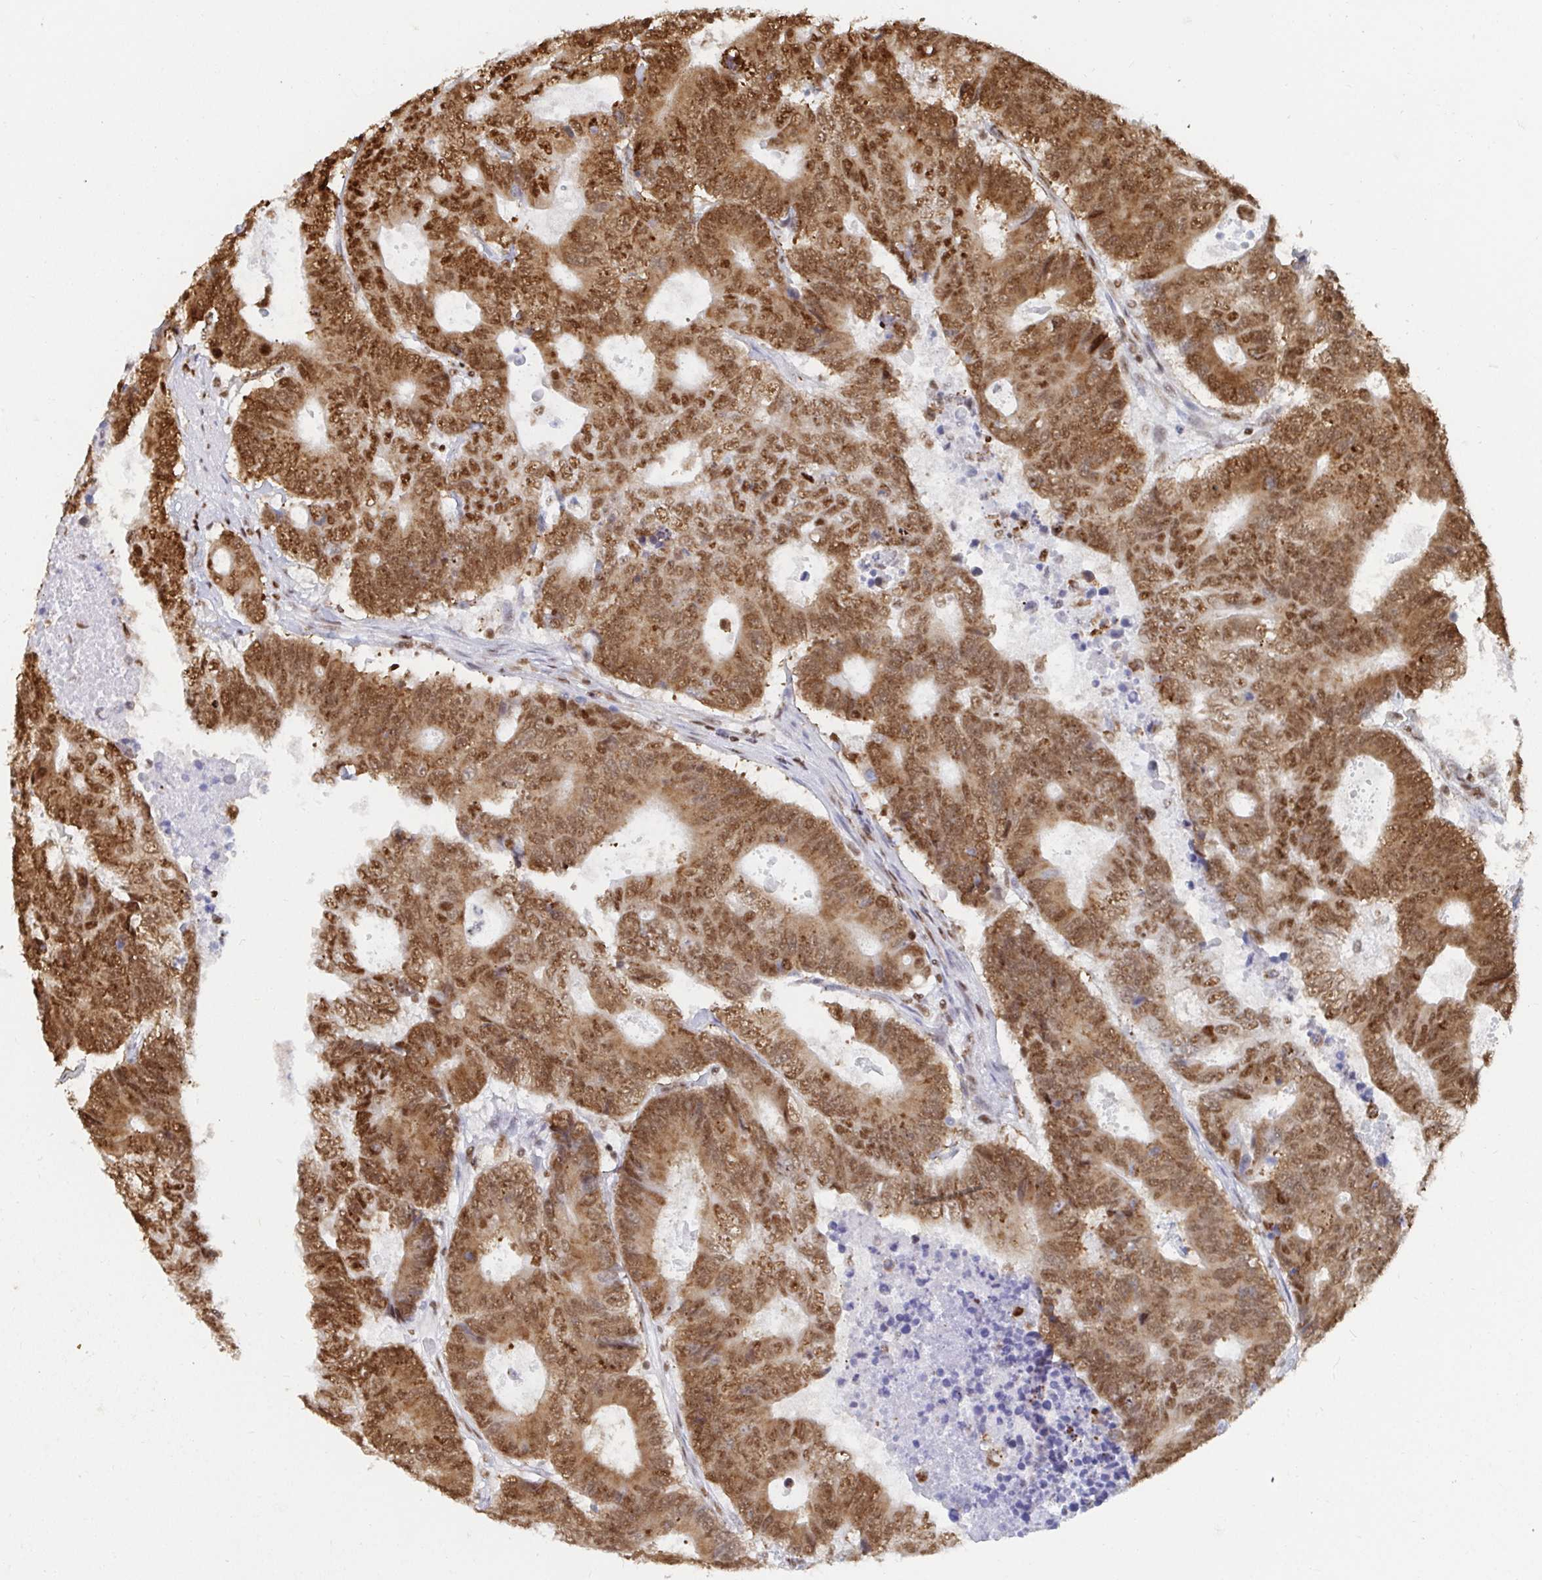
{"staining": {"intensity": "strong", "quantity": ">75%", "location": "nuclear"}, "tissue": "colorectal cancer", "cell_type": "Tumor cells", "image_type": "cancer", "snomed": [{"axis": "morphology", "description": "Adenocarcinoma, NOS"}, {"axis": "topography", "description": "Colon"}], "caption": "Human colorectal cancer stained with a brown dye shows strong nuclear positive expression in approximately >75% of tumor cells.", "gene": "EWSR1", "patient": {"sex": "female", "age": 48}}